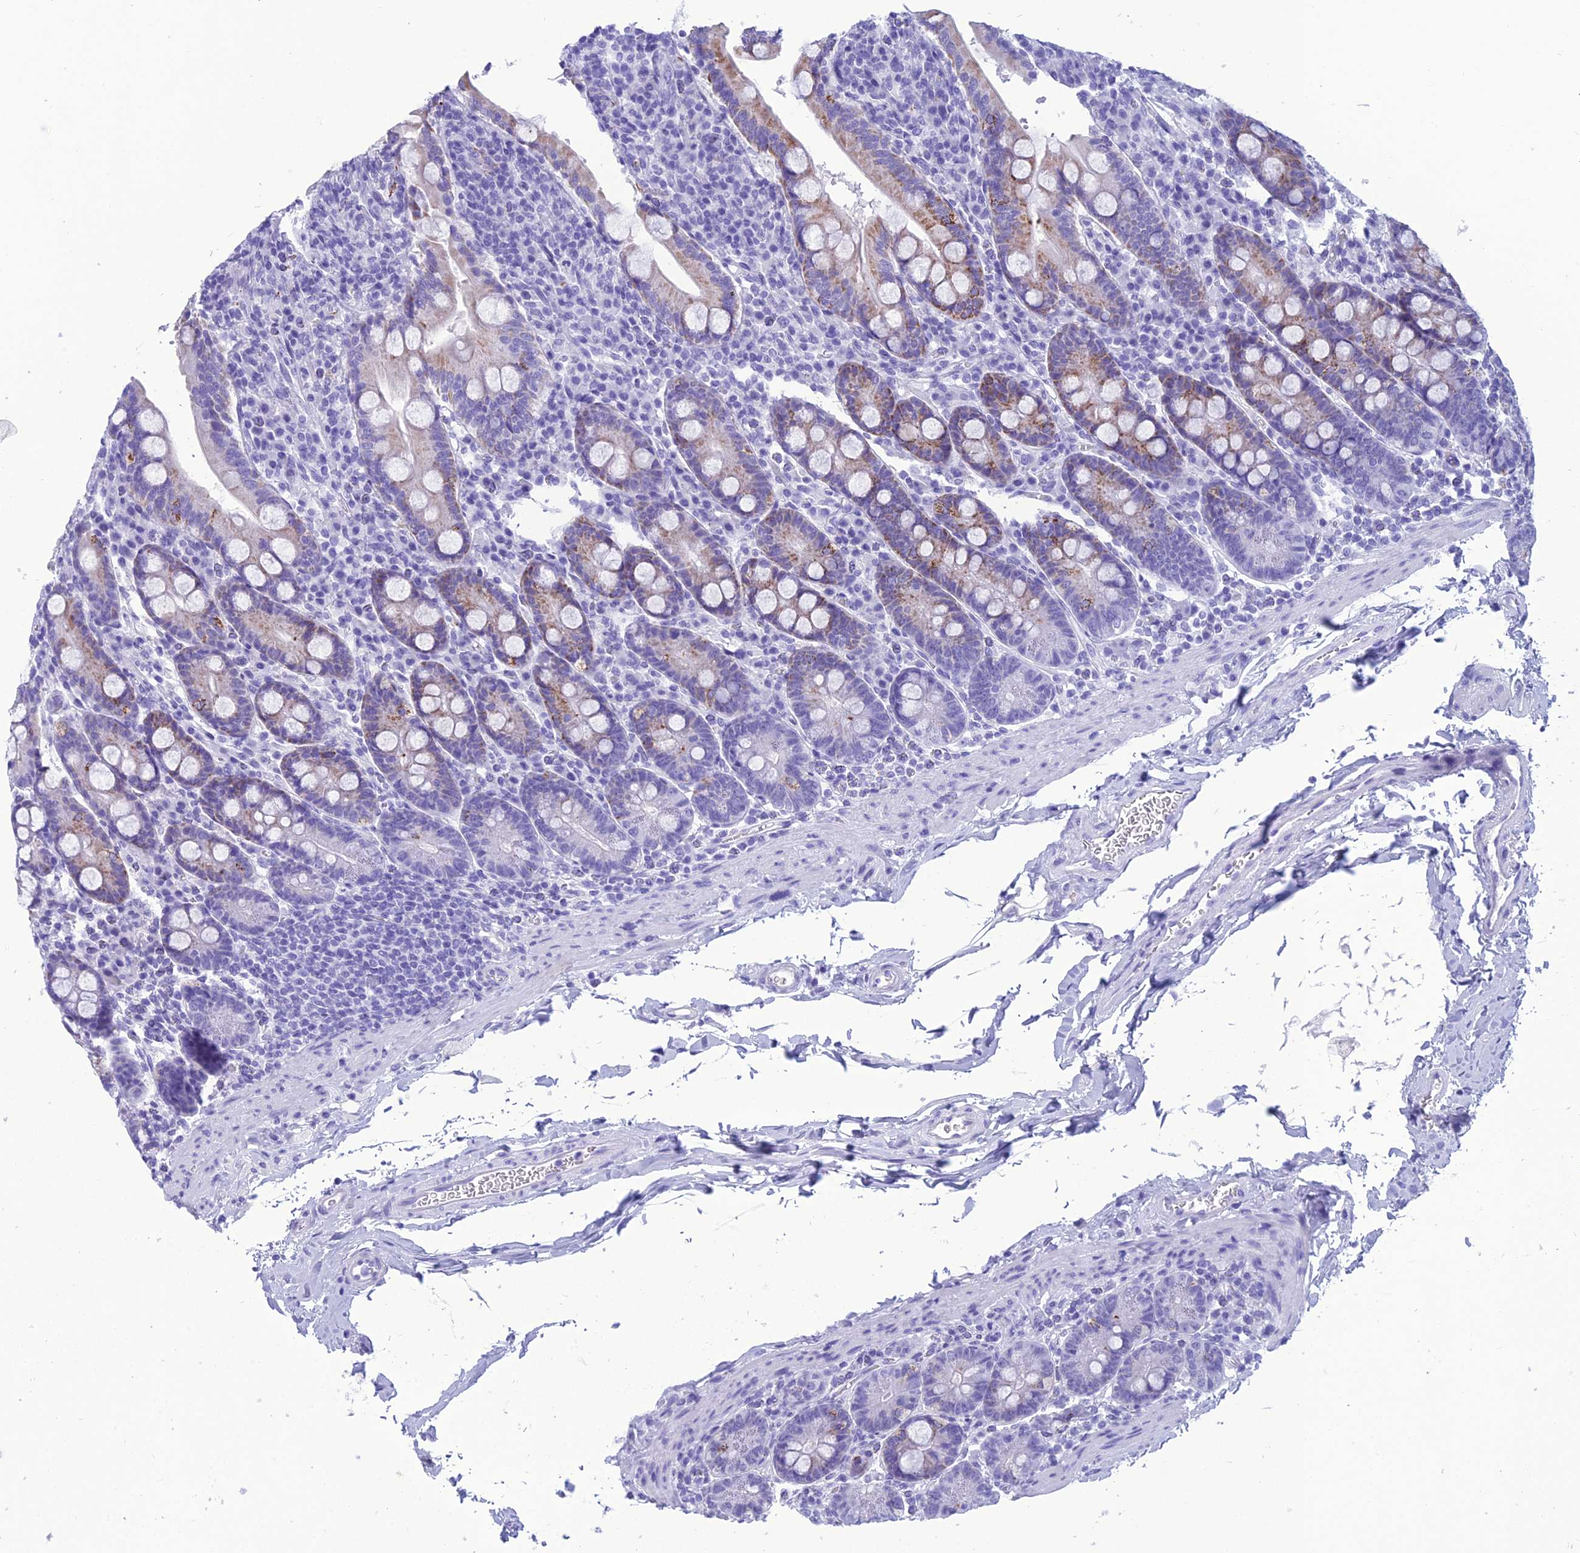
{"staining": {"intensity": "moderate", "quantity": "<25%", "location": "cytoplasmic/membranous"}, "tissue": "duodenum", "cell_type": "Glandular cells", "image_type": "normal", "snomed": [{"axis": "morphology", "description": "Normal tissue, NOS"}, {"axis": "topography", "description": "Duodenum"}], "caption": "Immunohistochemical staining of benign duodenum demonstrates low levels of moderate cytoplasmic/membranous positivity in approximately <25% of glandular cells.", "gene": "TRAM1L1", "patient": {"sex": "male", "age": 35}}